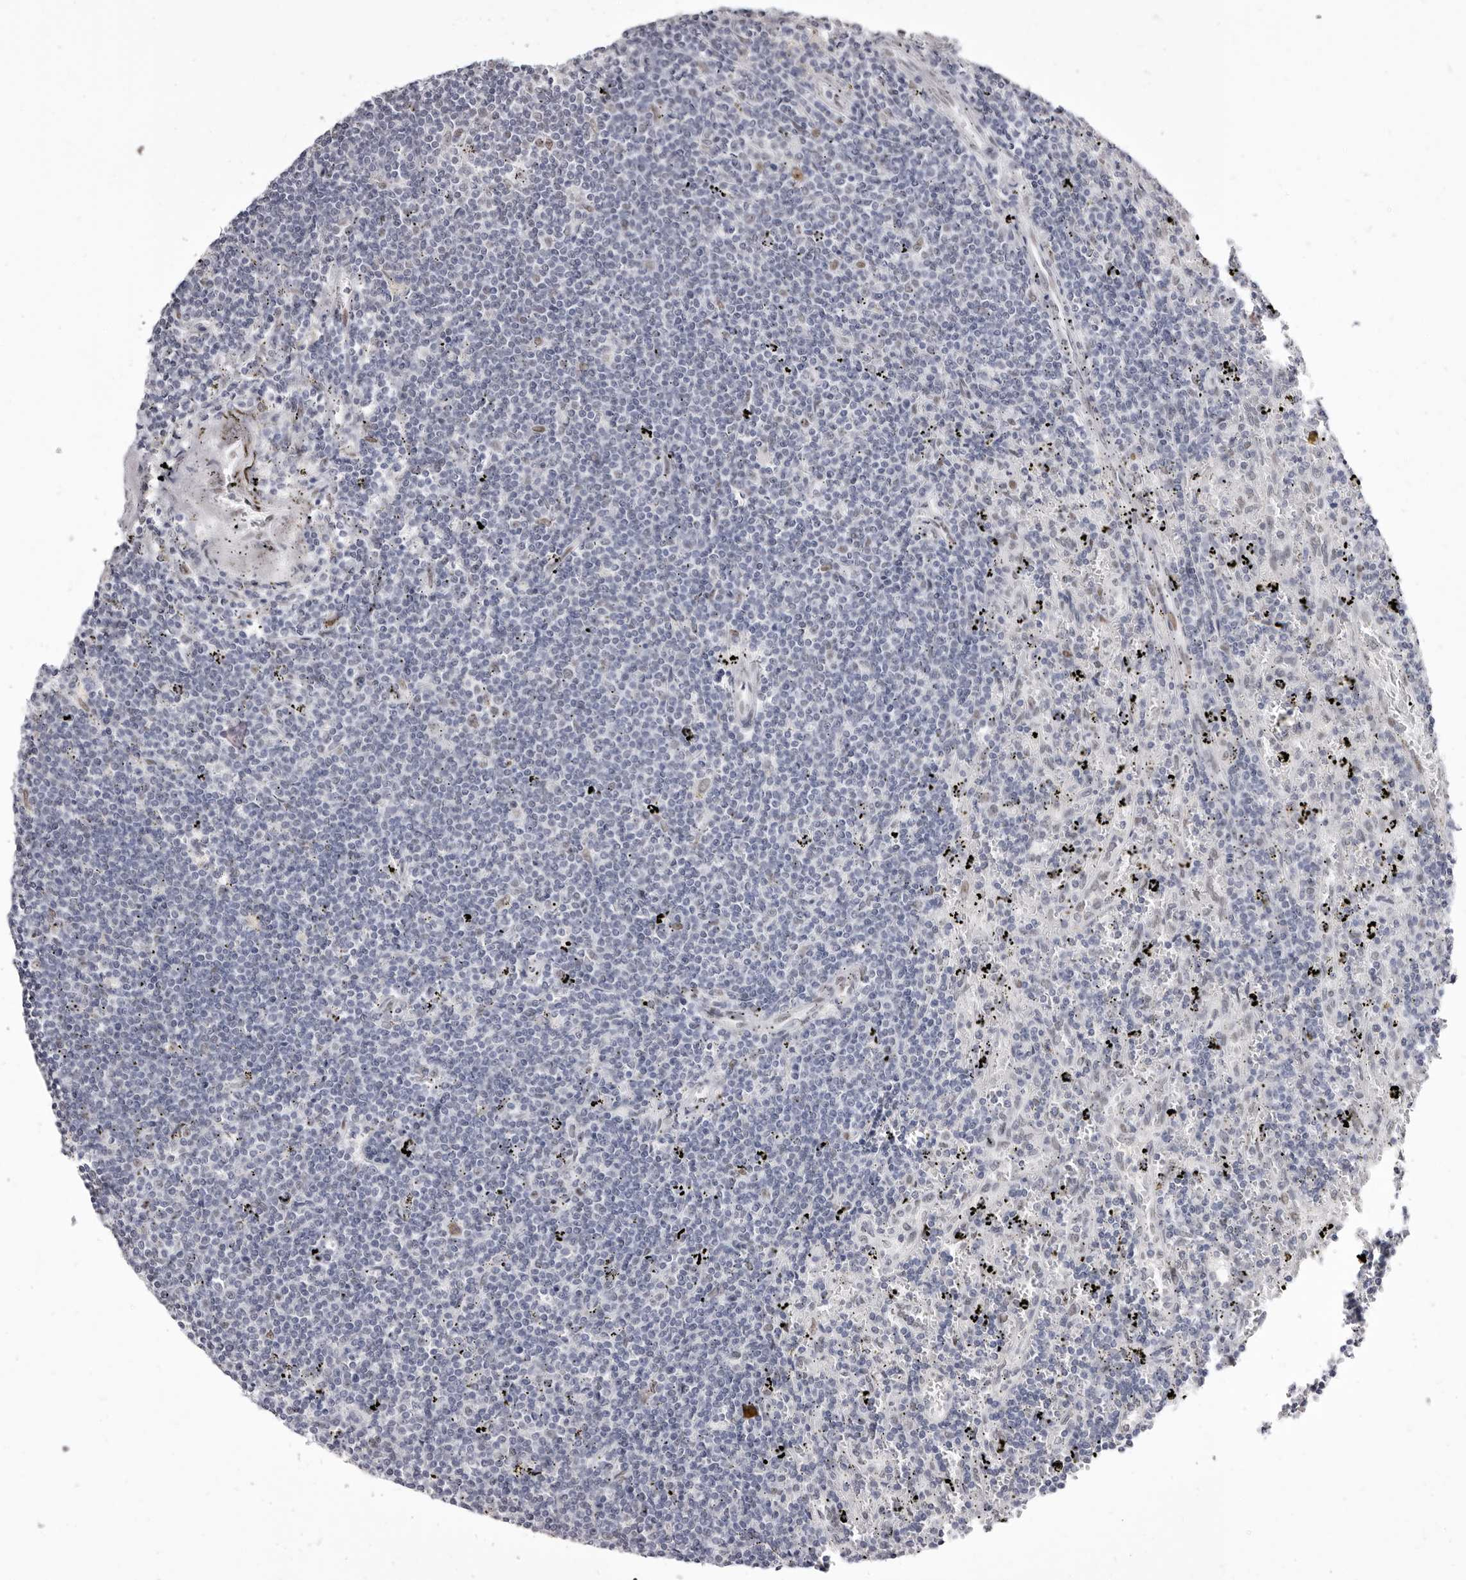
{"staining": {"intensity": "negative", "quantity": "none", "location": "none"}, "tissue": "lymphoma", "cell_type": "Tumor cells", "image_type": "cancer", "snomed": [{"axis": "morphology", "description": "Malignant lymphoma, non-Hodgkin's type, Low grade"}, {"axis": "topography", "description": "Spleen"}], "caption": "Immunohistochemical staining of lymphoma displays no significant staining in tumor cells.", "gene": "ZNF326", "patient": {"sex": "male", "age": 76}}